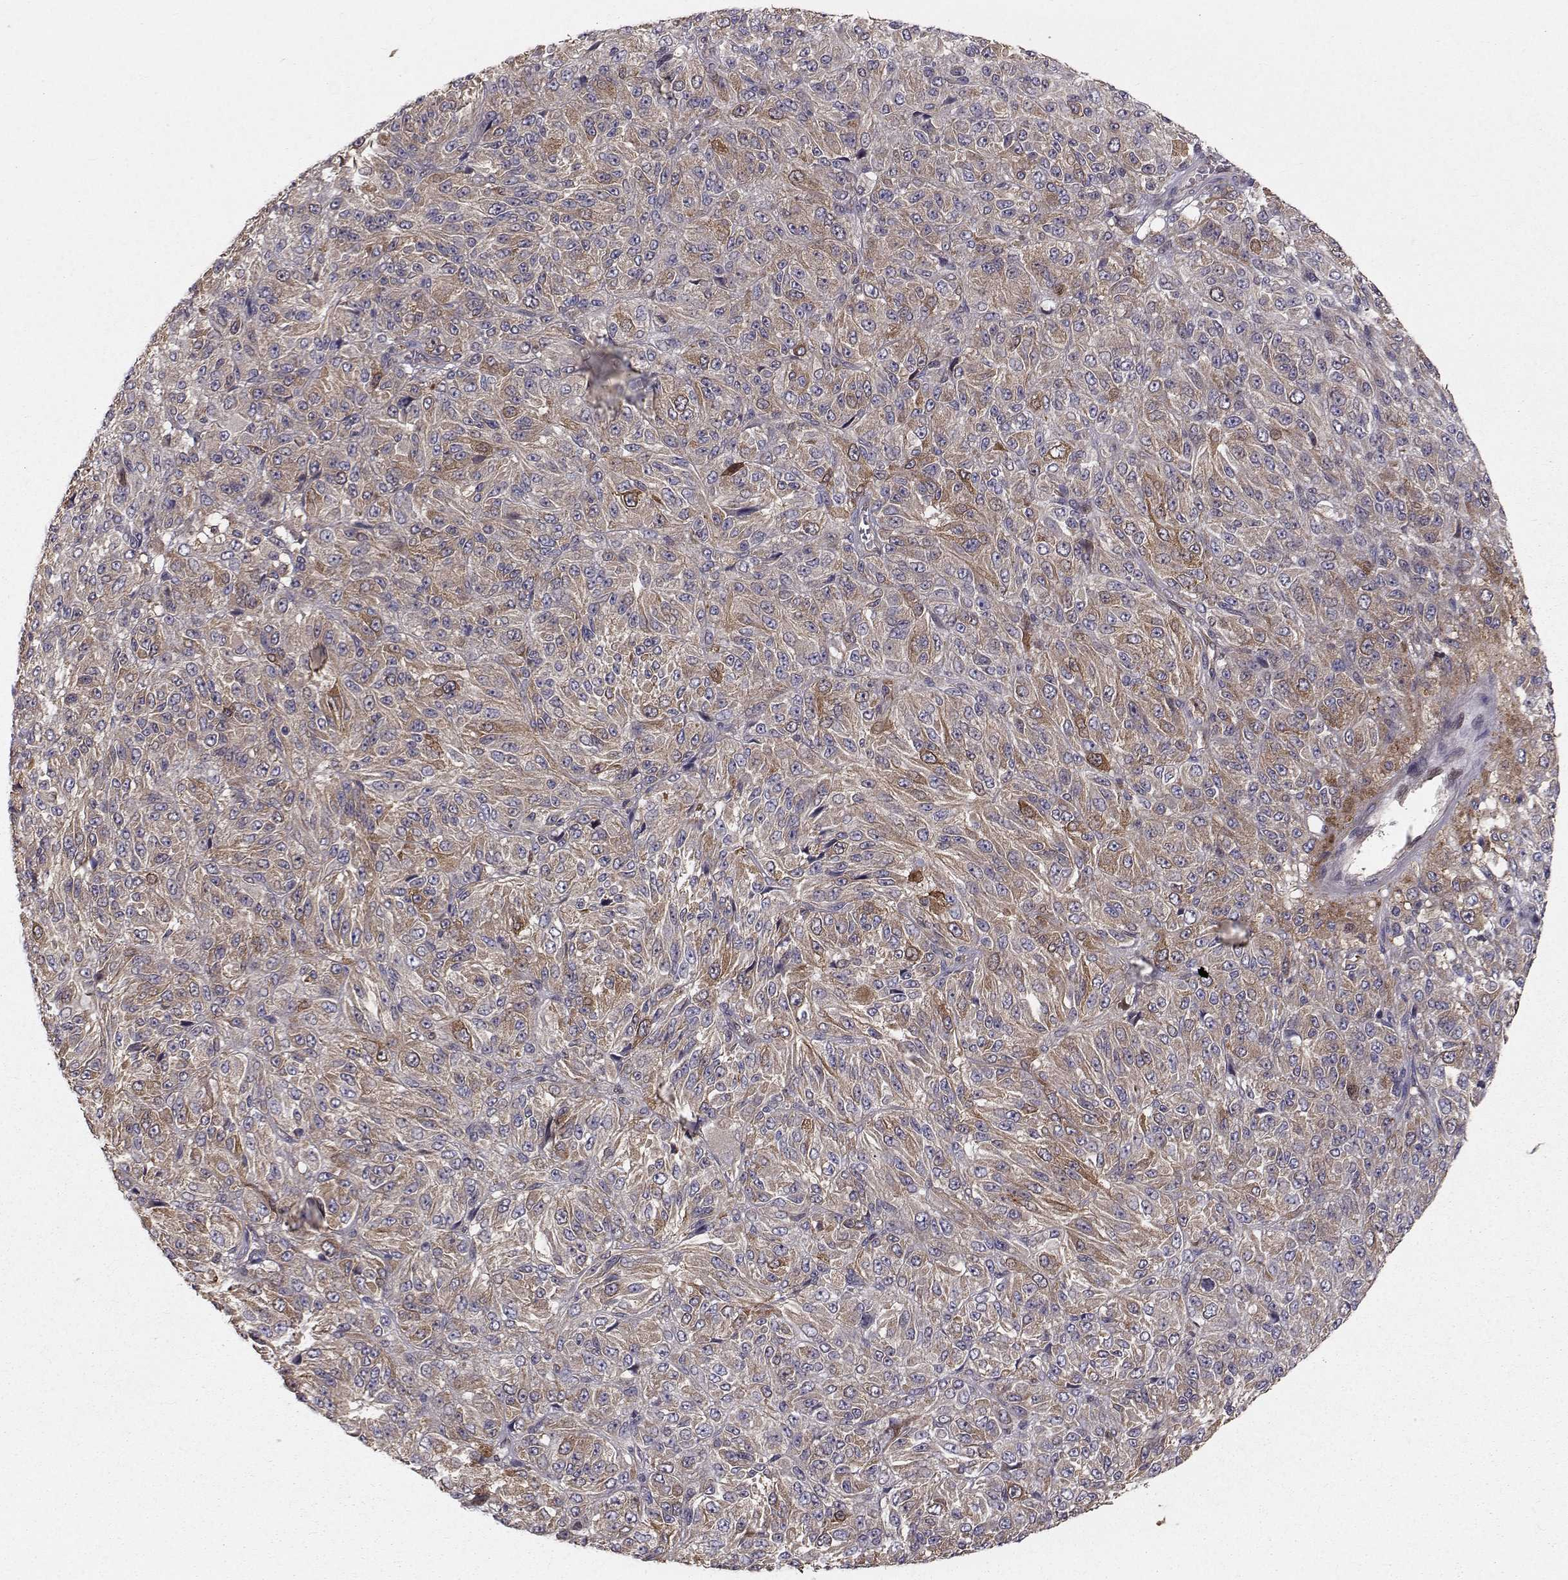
{"staining": {"intensity": "moderate", "quantity": "<25%", "location": "cytoplasmic/membranous"}, "tissue": "melanoma", "cell_type": "Tumor cells", "image_type": "cancer", "snomed": [{"axis": "morphology", "description": "Malignant melanoma, Metastatic site"}, {"axis": "topography", "description": "Brain"}], "caption": "Immunohistochemical staining of melanoma shows low levels of moderate cytoplasmic/membranous protein staining in approximately <25% of tumor cells.", "gene": "HSP90AB1", "patient": {"sex": "female", "age": 56}}